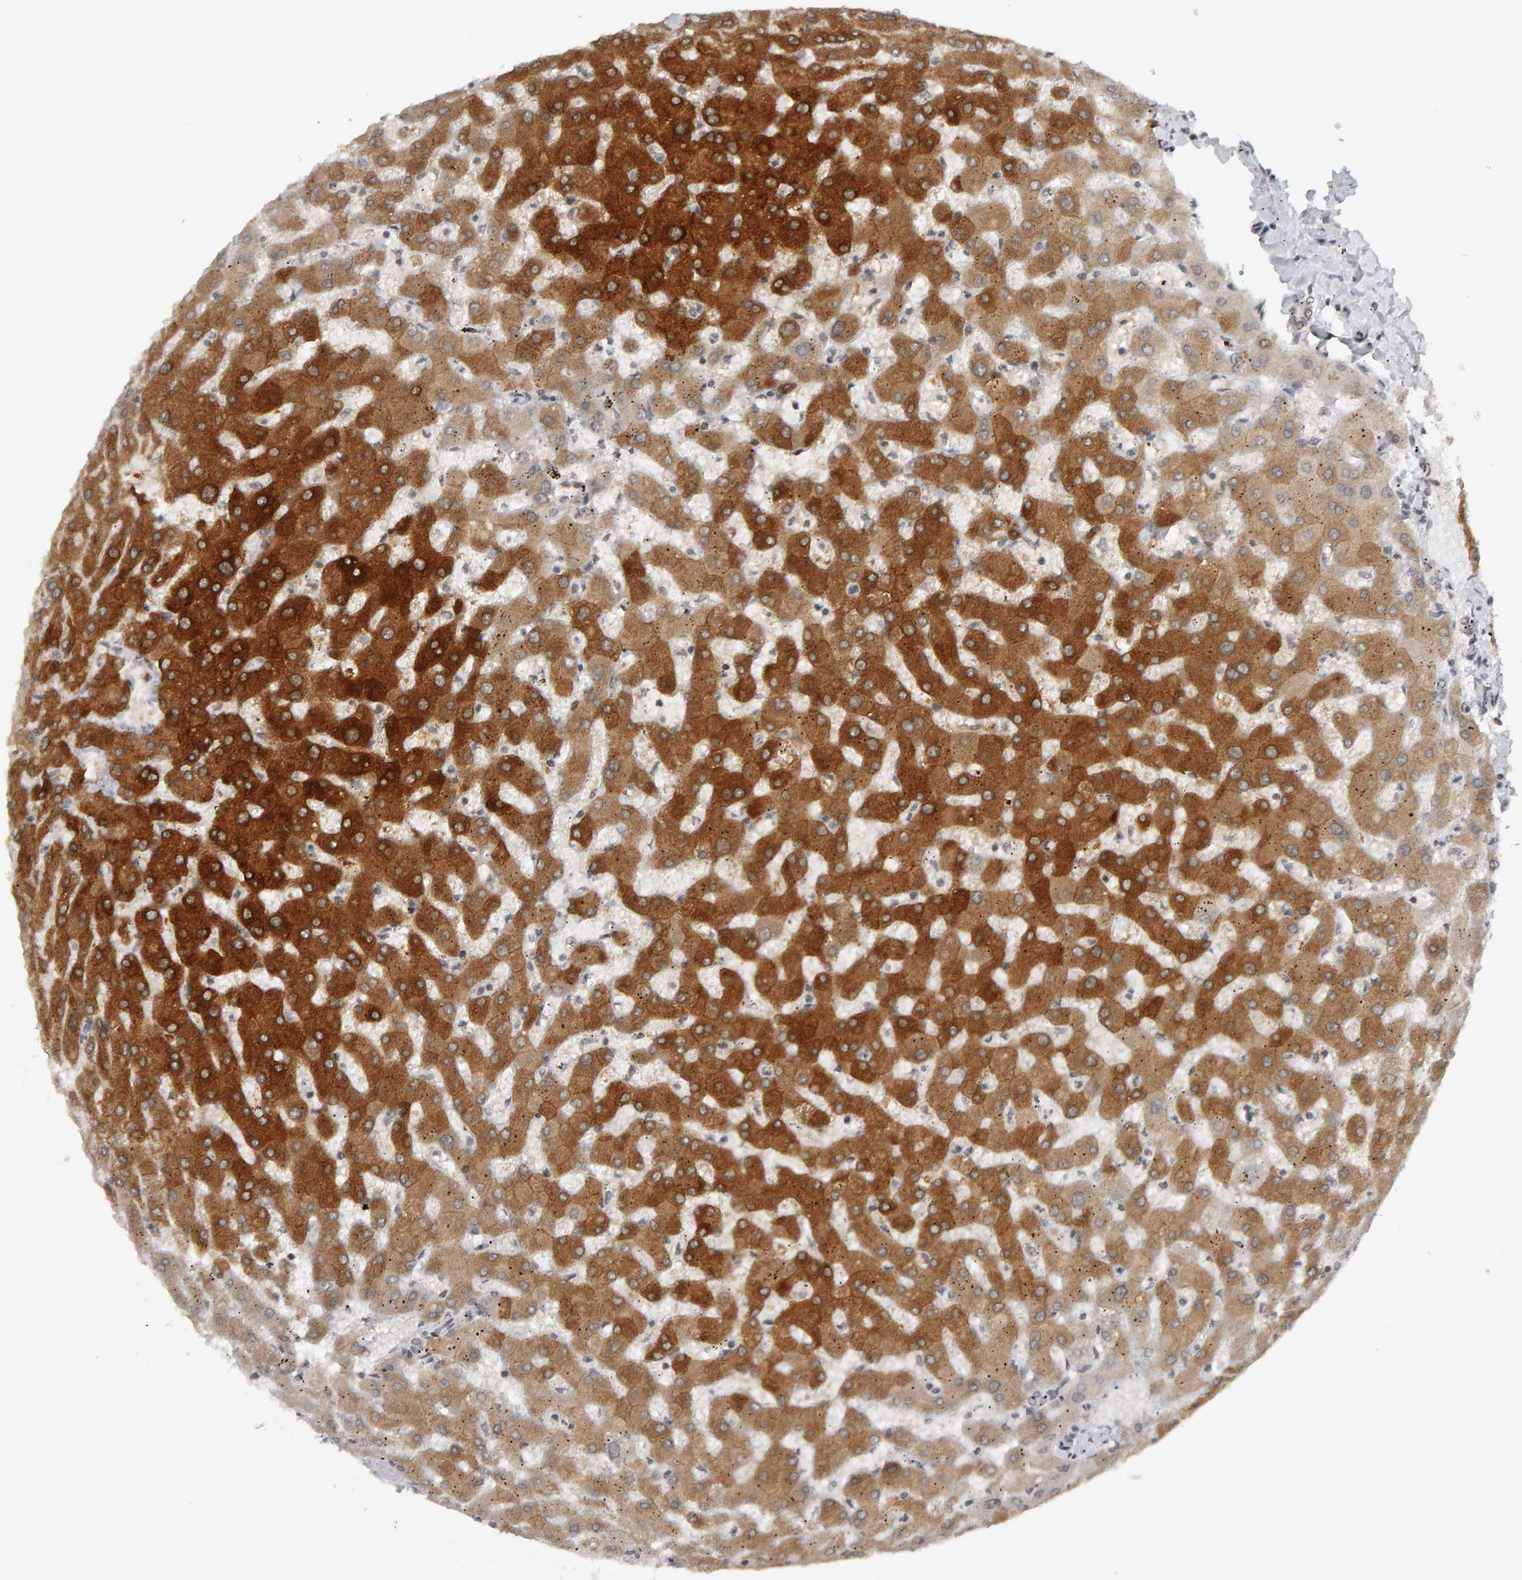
{"staining": {"intensity": "negative", "quantity": "none", "location": "none"}, "tissue": "liver", "cell_type": "Cholangiocytes", "image_type": "normal", "snomed": [{"axis": "morphology", "description": "Normal tissue, NOS"}, {"axis": "topography", "description": "Liver"}], "caption": "Cholangiocytes show no significant staining in benign liver. Nuclei are stained in blue.", "gene": "TRAM1", "patient": {"sex": "female", "age": 63}}